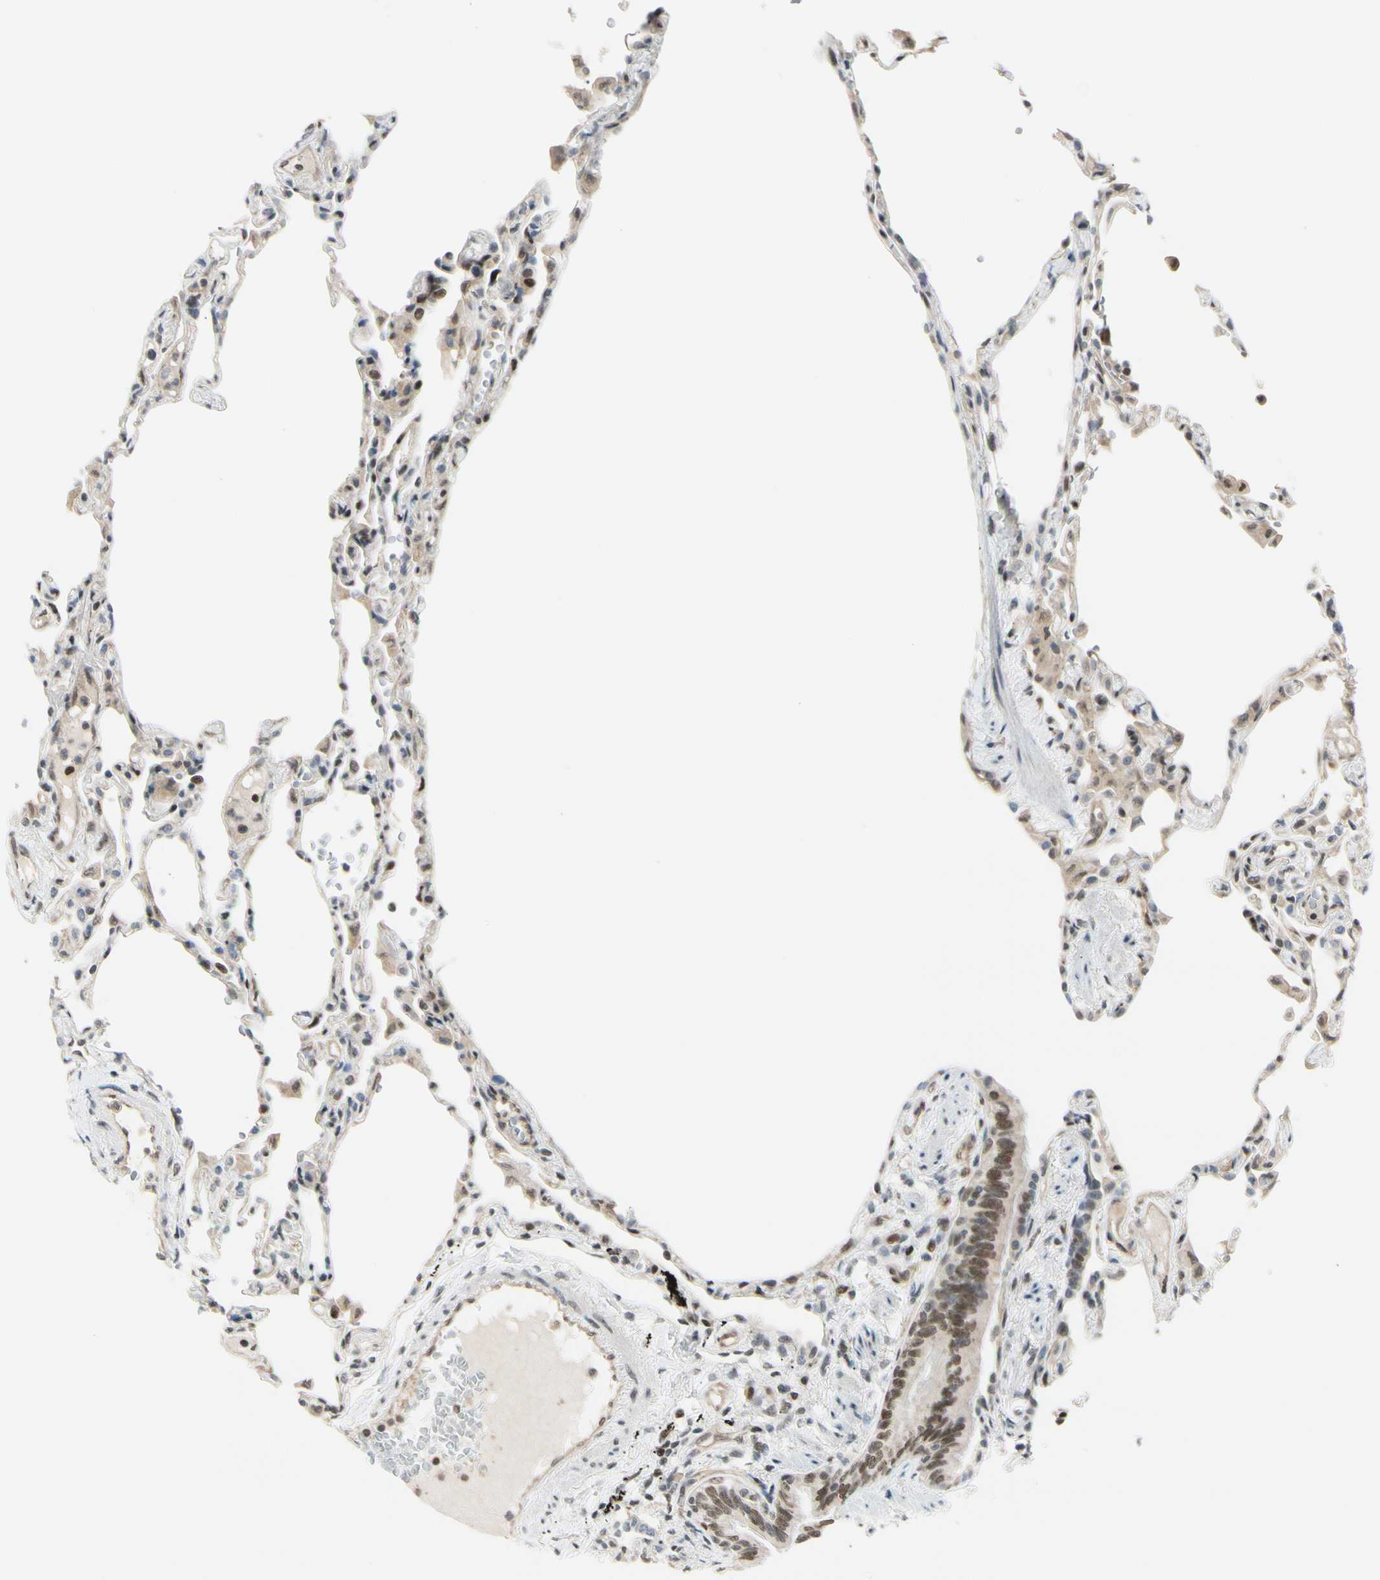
{"staining": {"intensity": "weak", "quantity": "25%-75%", "location": "cytoplasmic/membranous,nuclear"}, "tissue": "lung", "cell_type": "Alveolar cells", "image_type": "normal", "snomed": [{"axis": "morphology", "description": "Normal tissue, NOS"}, {"axis": "topography", "description": "Lung"}], "caption": "Alveolar cells demonstrate weak cytoplasmic/membranous,nuclear expression in approximately 25%-75% of cells in benign lung. The staining is performed using DAB (3,3'-diaminobenzidine) brown chromogen to label protein expression. The nuclei are counter-stained blue using hematoxylin.", "gene": "SUFU", "patient": {"sex": "female", "age": 49}}